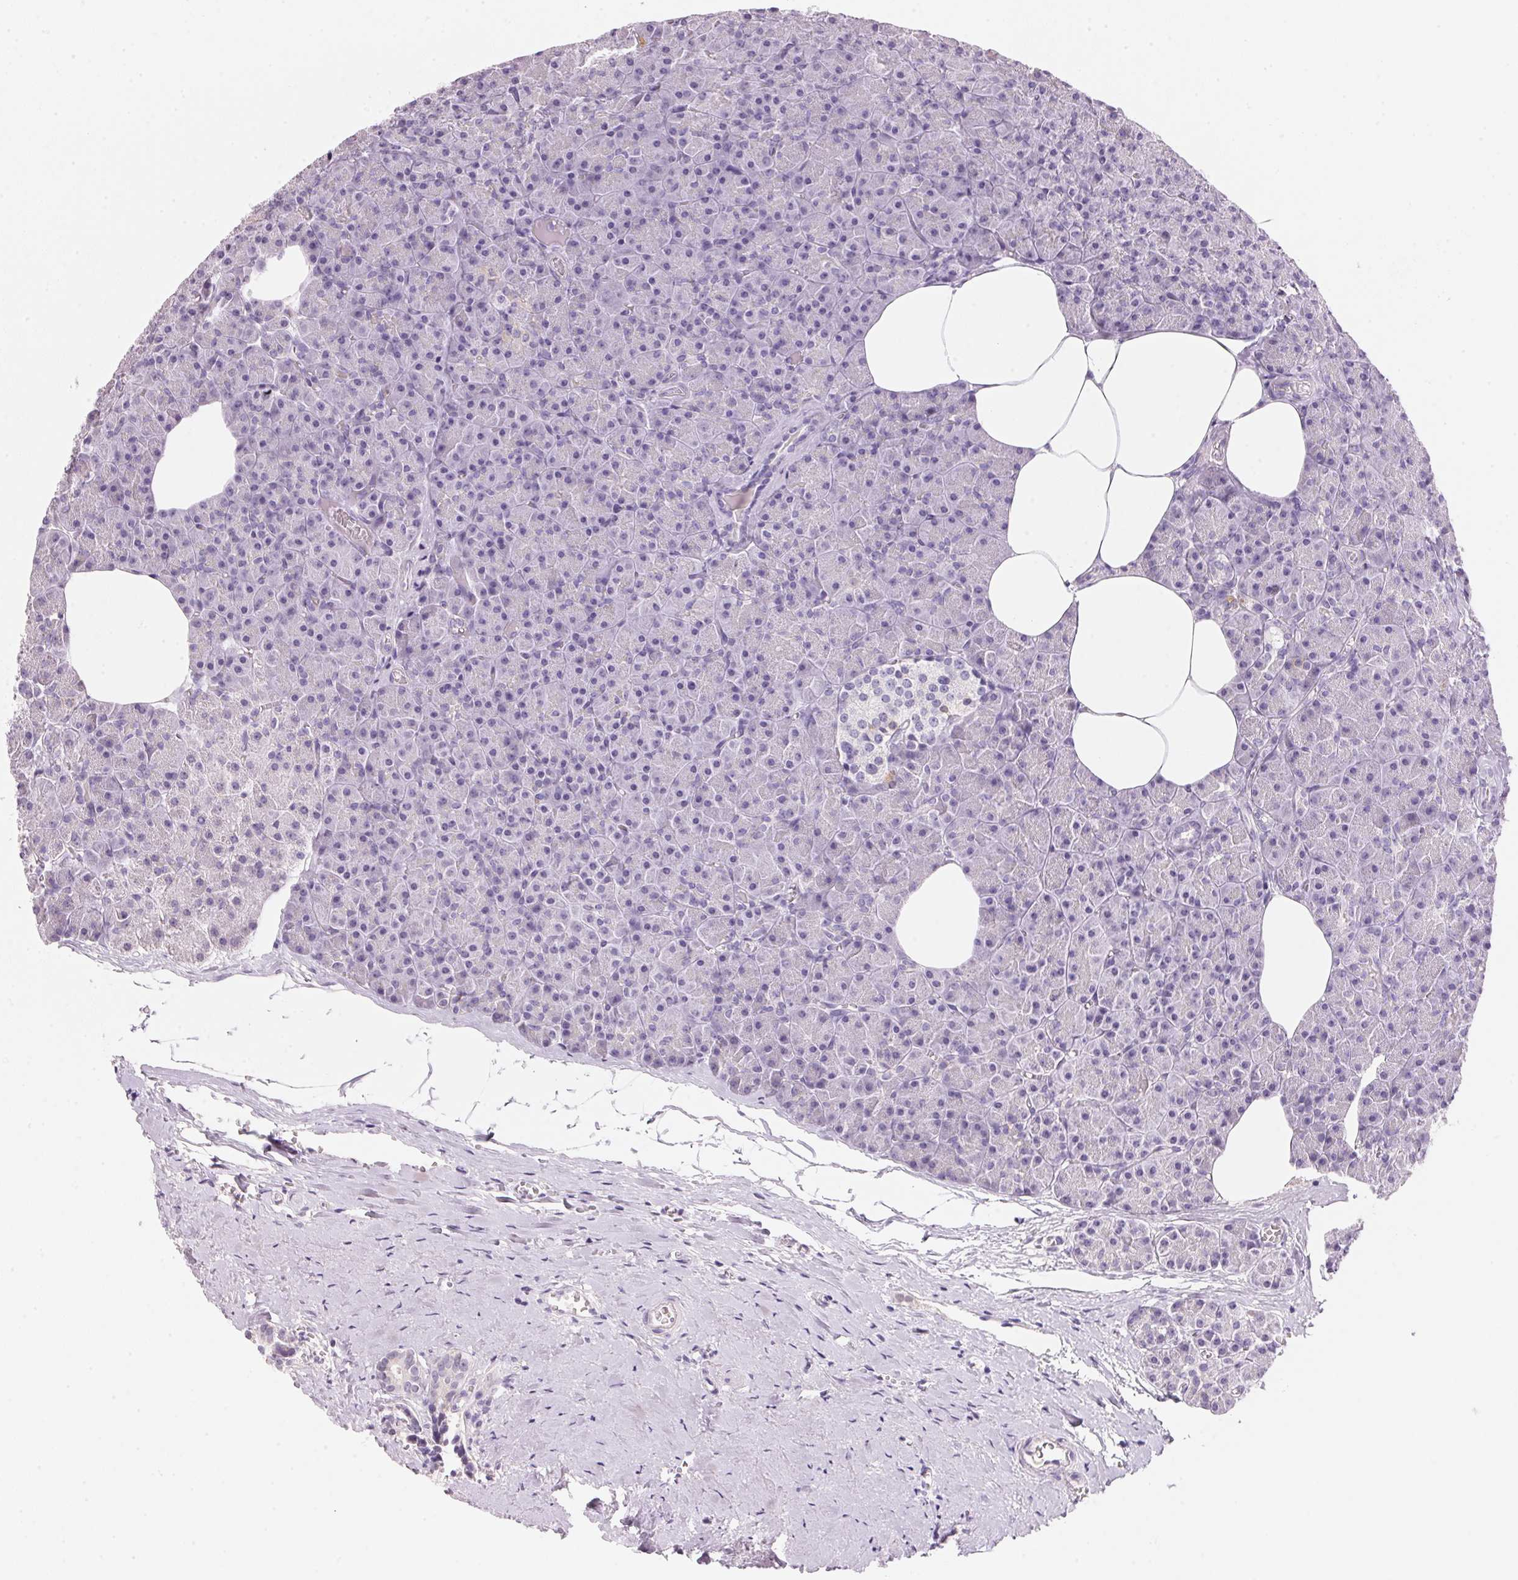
{"staining": {"intensity": "negative", "quantity": "none", "location": "none"}, "tissue": "pancreas", "cell_type": "Exocrine glandular cells", "image_type": "normal", "snomed": [{"axis": "morphology", "description": "Normal tissue, NOS"}, {"axis": "topography", "description": "Pancreas"}], "caption": "Exocrine glandular cells show no significant positivity in benign pancreas.", "gene": "CYP11B1", "patient": {"sex": "female", "age": 45}}